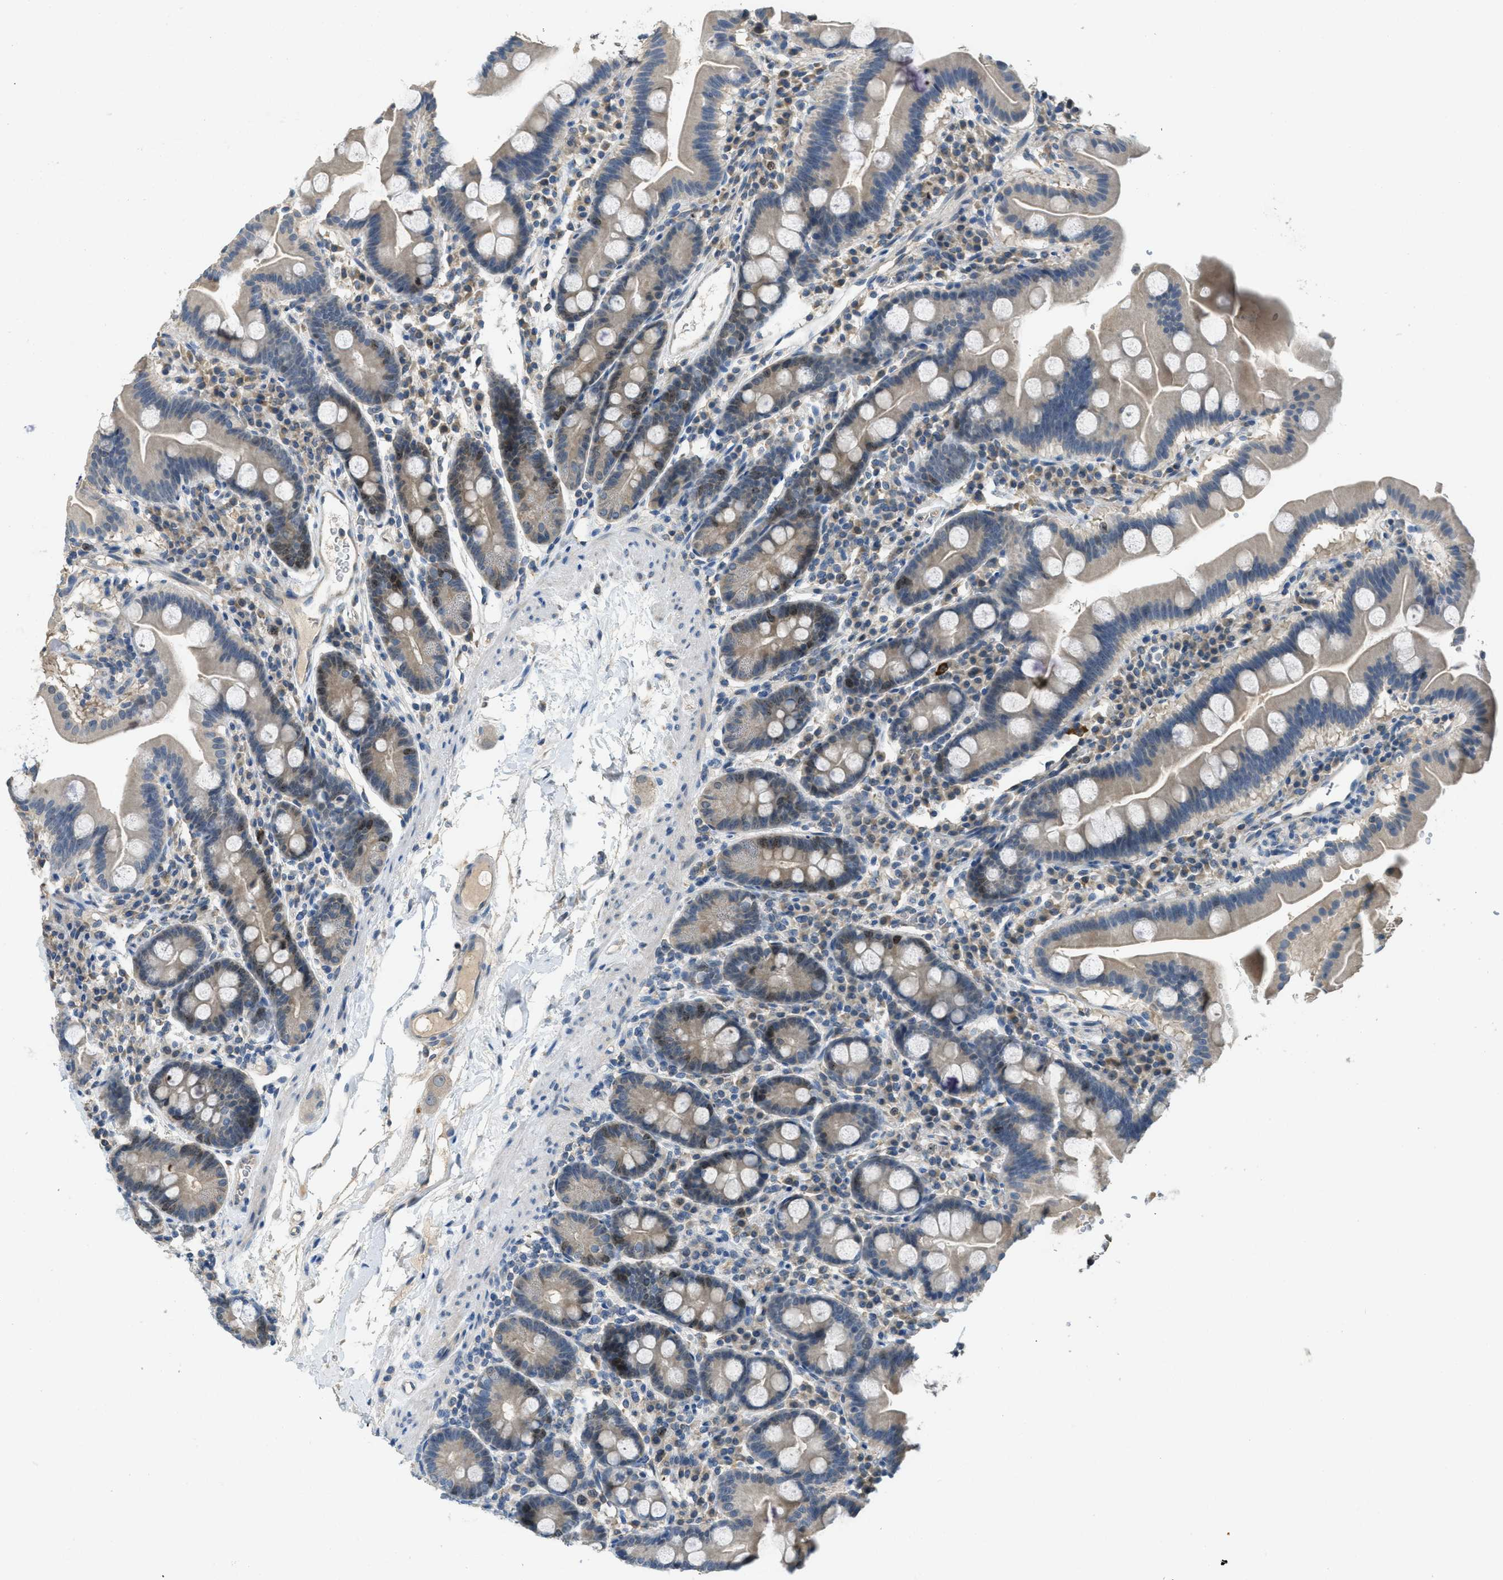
{"staining": {"intensity": "moderate", "quantity": "<25%", "location": "cytoplasmic/membranous,nuclear"}, "tissue": "duodenum", "cell_type": "Glandular cells", "image_type": "normal", "snomed": [{"axis": "morphology", "description": "Normal tissue, NOS"}, {"axis": "topography", "description": "Duodenum"}], "caption": "IHC (DAB (3,3'-diaminobenzidine)) staining of unremarkable human duodenum shows moderate cytoplasmic/membranous,nuclear protein staining in approximately <25% of glandular cells. The protein is shown in brown color, while the nuclei are stained blue.", "gene": "MIS18A", "patient": {"sex": "male", "age": 50}}